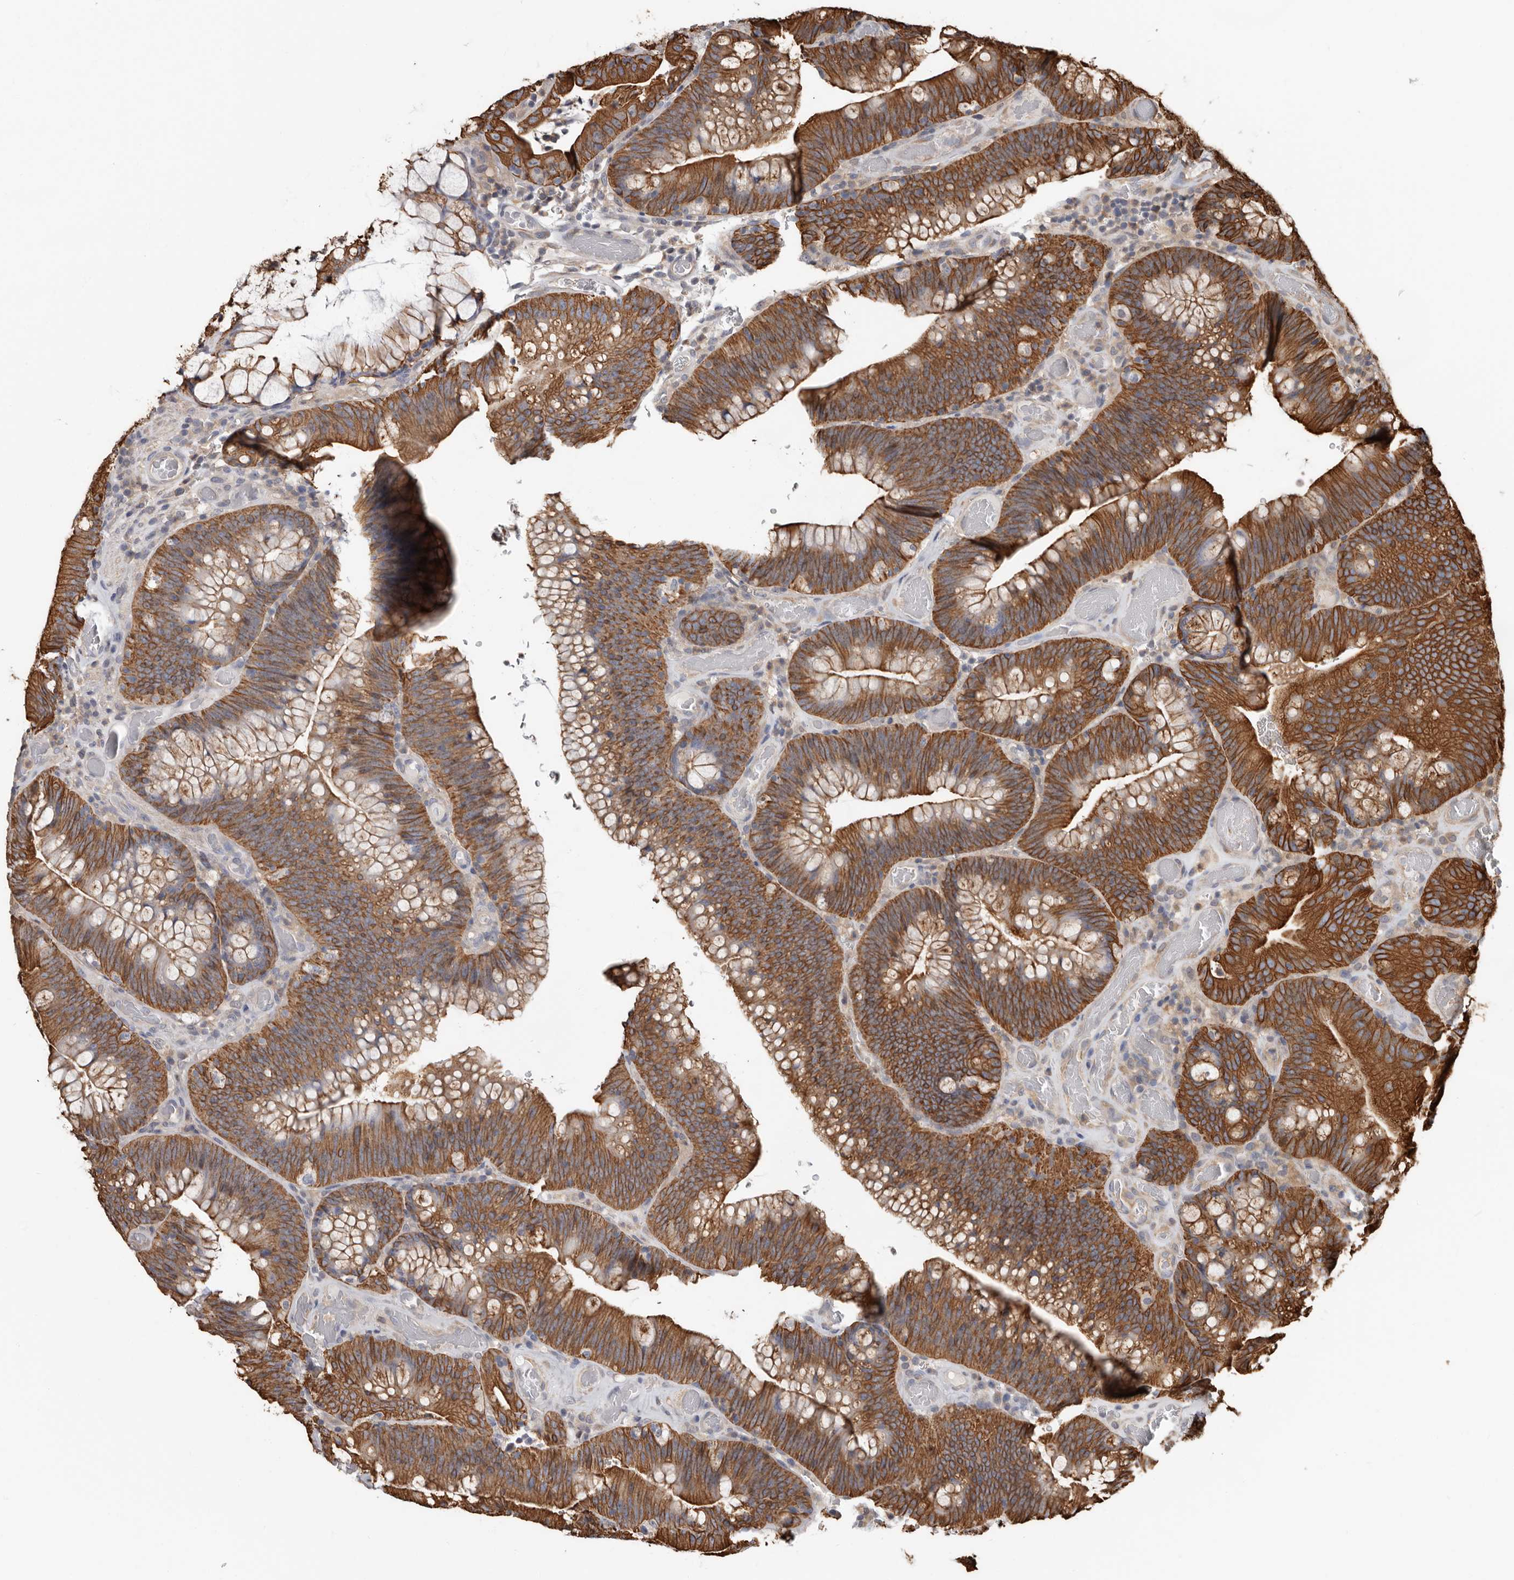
{"staining": {"intensity": "moderate", "quantity": ">75%", "location": "cytoplasmic/membranous"}, "tissue": "colorectal cancer", "cell_type": "Tumor cells", "image_type": "cancer", "snomed": [{"axis": "morphology", "description": "Normal tissue, NOS"}, {"axis": "topography", "description": "Colon"}], "caption": "High-power microscopy captured an IHC micrograph of colorectal cancer, revealing moderate cytoplasmic/membranous positivity in about >75% of tumor cells.", "gene": "MRPL18", "patient": {"sex": "female", "age": 82}}